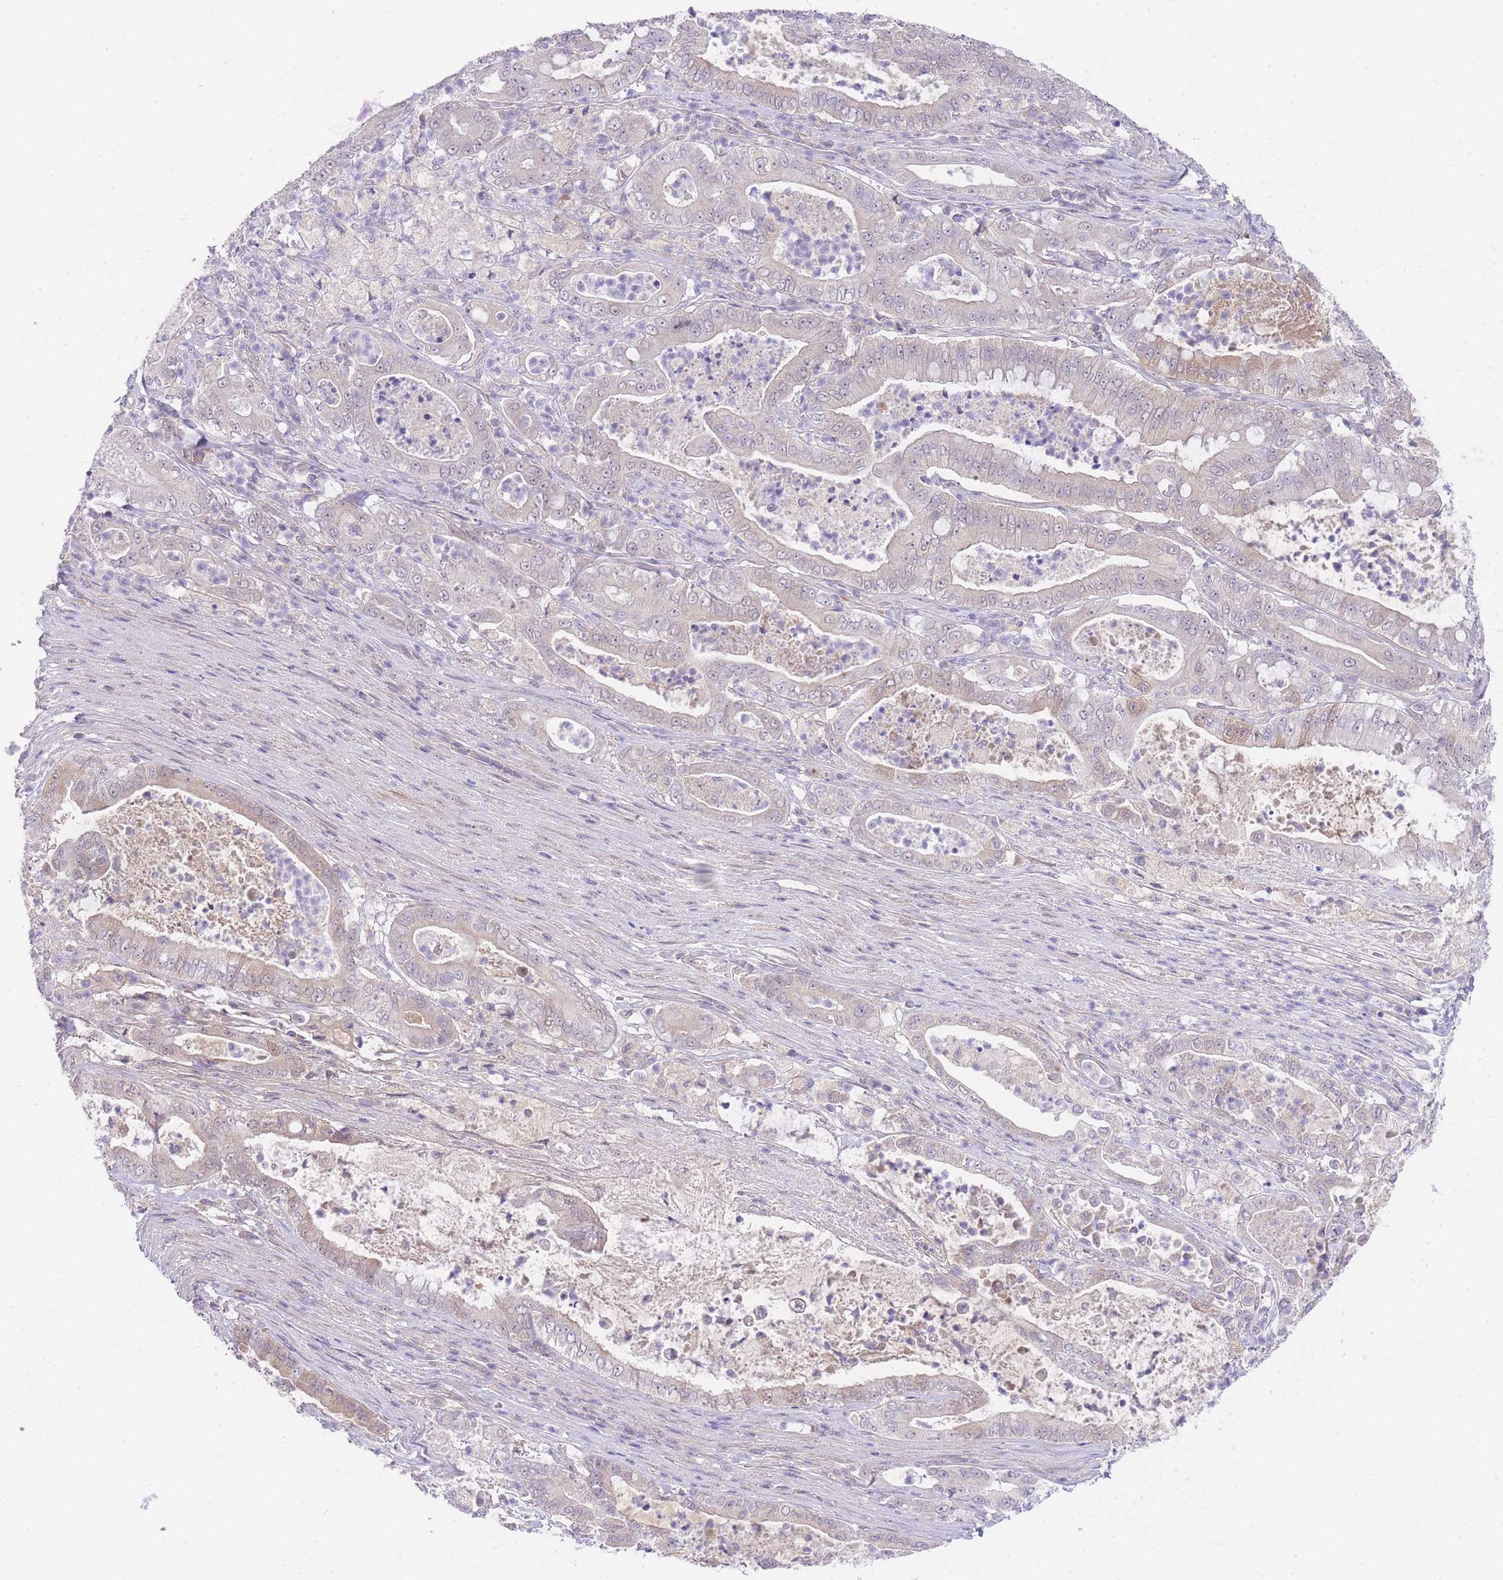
{"staining": {"intensity": "negative", "quantity": "none", "location": "none"}, "tissue": "pancreatic cancer", "cell_type": "Tumor cells", "image_type": "cancer", "snomed": [{"axis": "morphology", "description": "Adenocarcinoma, NOS"}, {"axis": "topography", "description": "Pancreas"}], "caption": "Protein analysis of pancreatic adenocarcinoma displays no significant positivity in tumor cells. The staining was performed using DAB (3,3'-diaminobenzidine) to visualize the protein expression in brown, while the nuclei were stained in blue with hematoxylin (Magnification: 20x).", "gene": "SLC25A33", "patient": {"sex": "male", "age": 71}}